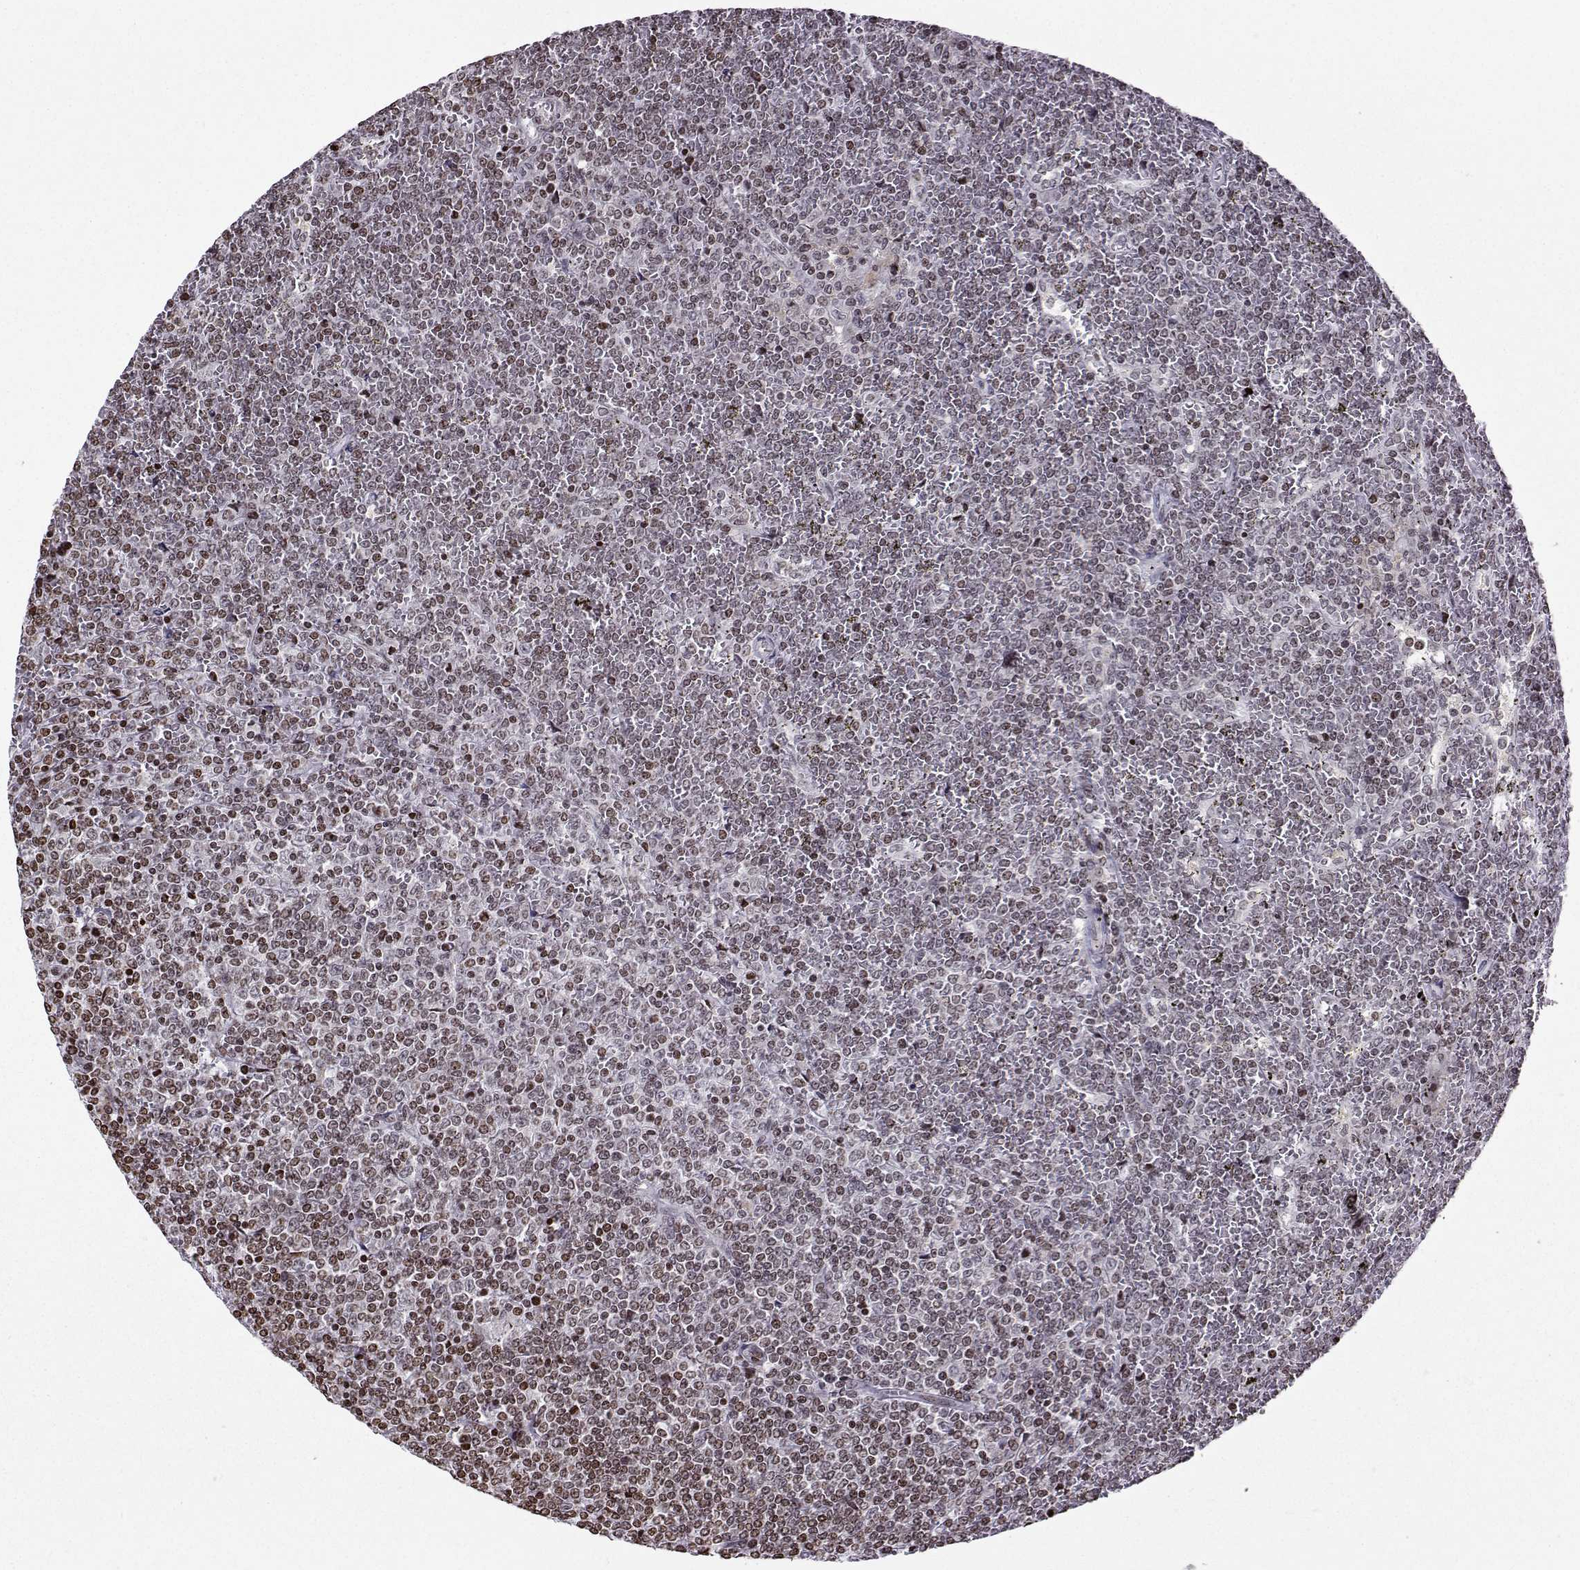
{"staining": {"intensity": "negative", "quantity": "none", "location": "none"}, "tissue": "lymphoma", "cell_type": "Tumor cells", "image_type": "cancer", "snomed": [{"axis": "morphology", "description": "Malignant lymphoma, non-Hodgkin's type, Low grade"}, {"axis": "topography", "description": "Spleen"}], "caption": "Immunohistochemistry (IHC) histopathology image of neoplastic tissue: human lymphoma stained with DAB exhibits no significant protein positivity in tumor cells. The staining was performed using DAB (3,3'-diaminobenzidine) to visualize the protein expression in brown, while the nuclei were stained in blue with hematoxylin (Magnification: 20x).", "gene": "ZNF19", "patient": {"sex": "female", "age": 19}}